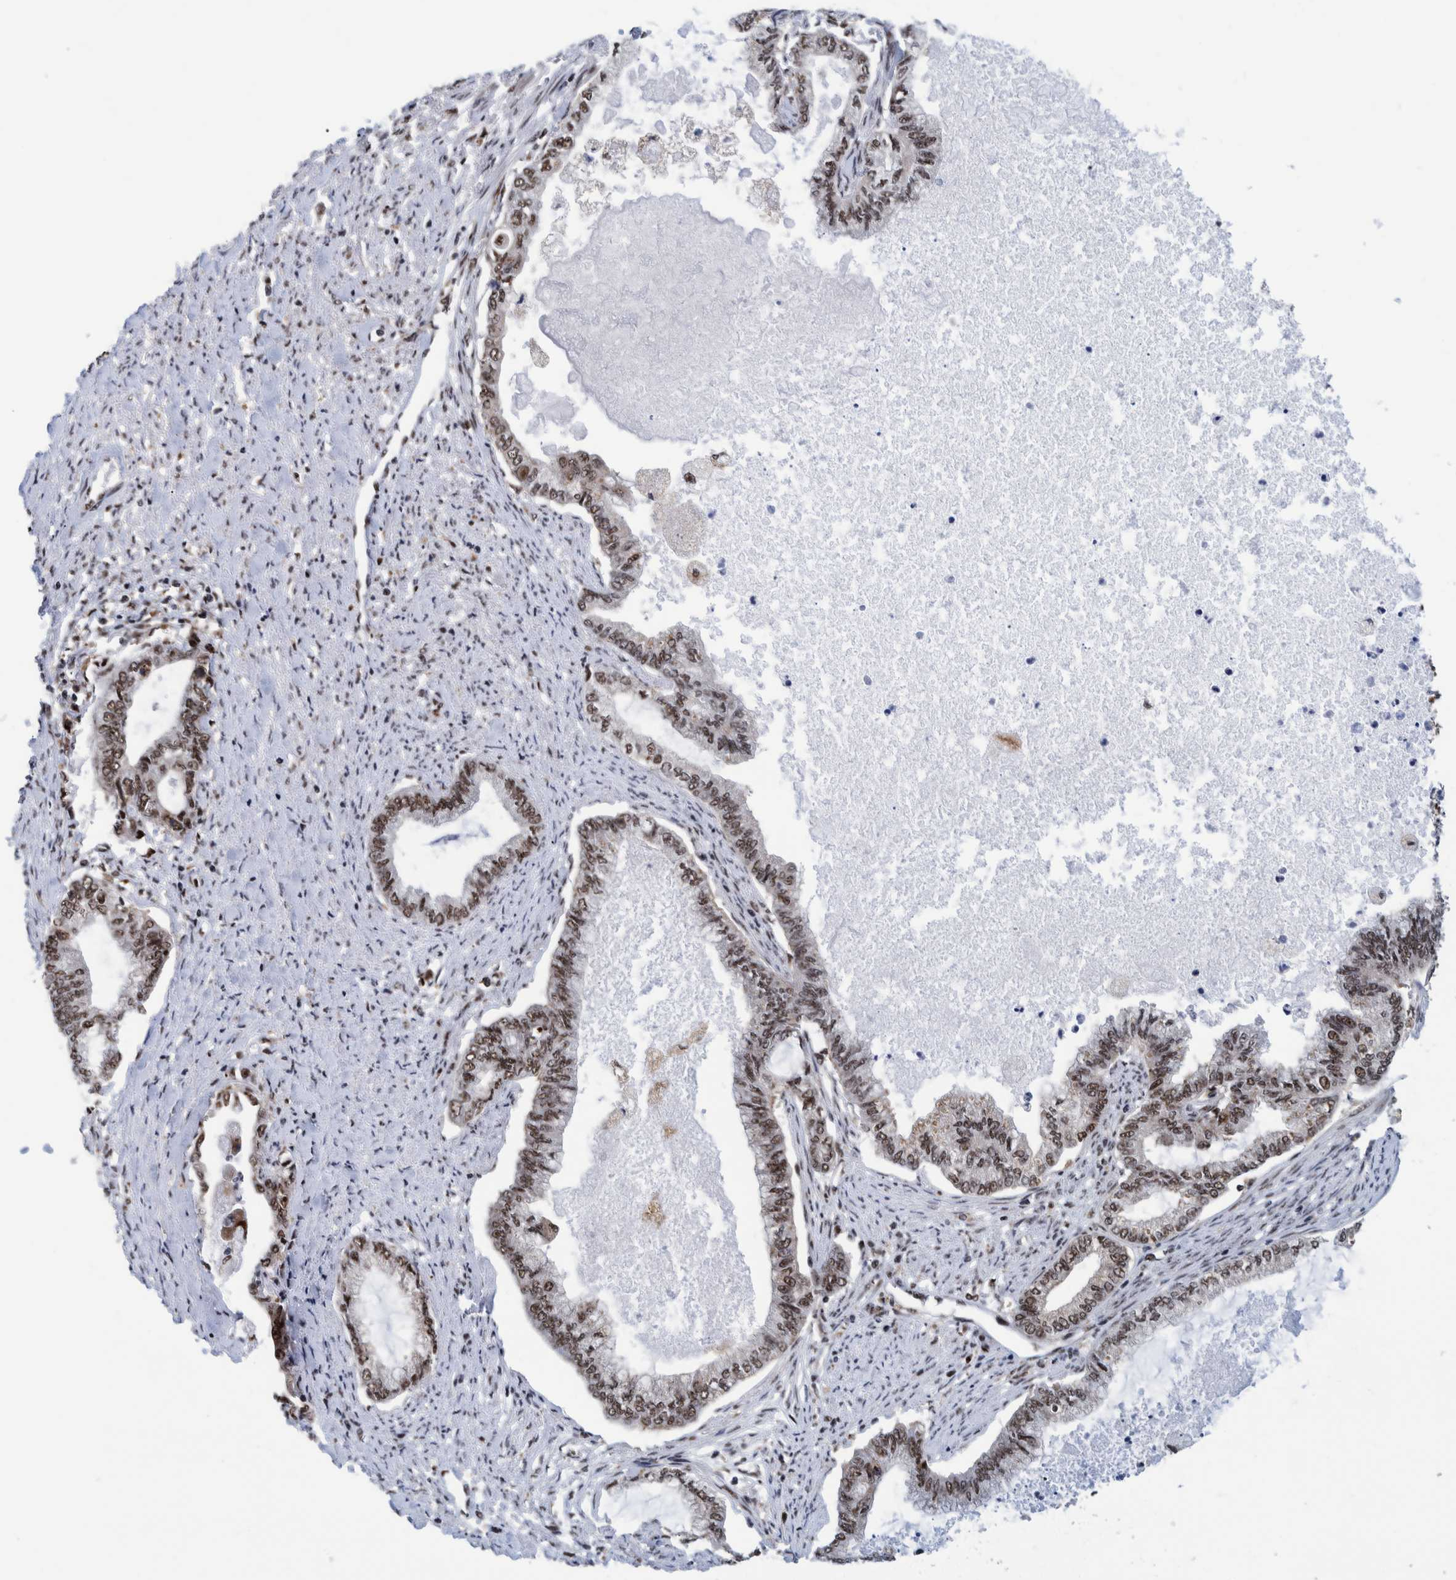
{"staining": {"intensity": "moderate", "quantity": ">75%", "location": "nuclear"}, "tissue": "endometrial cancer", "cell_type": "Tumor cells", "image_type": "cancer", "snomed": [{"axis": "morphology", "description": "Adenocarcinoma, NOS"}, {"axis": "topography", "description": "Endometrium"}], "caption": "High-magnification brightfield microscopy of endometrial cancer stained with DAB (brown) and counterstained with hematoxylin (blue). tumor cells exhibit moderate nuclear staining is appreciated in approximately>75% of cells.", "gene": "EFTUD2", "patient": {"sex": "female", "age": 86}}